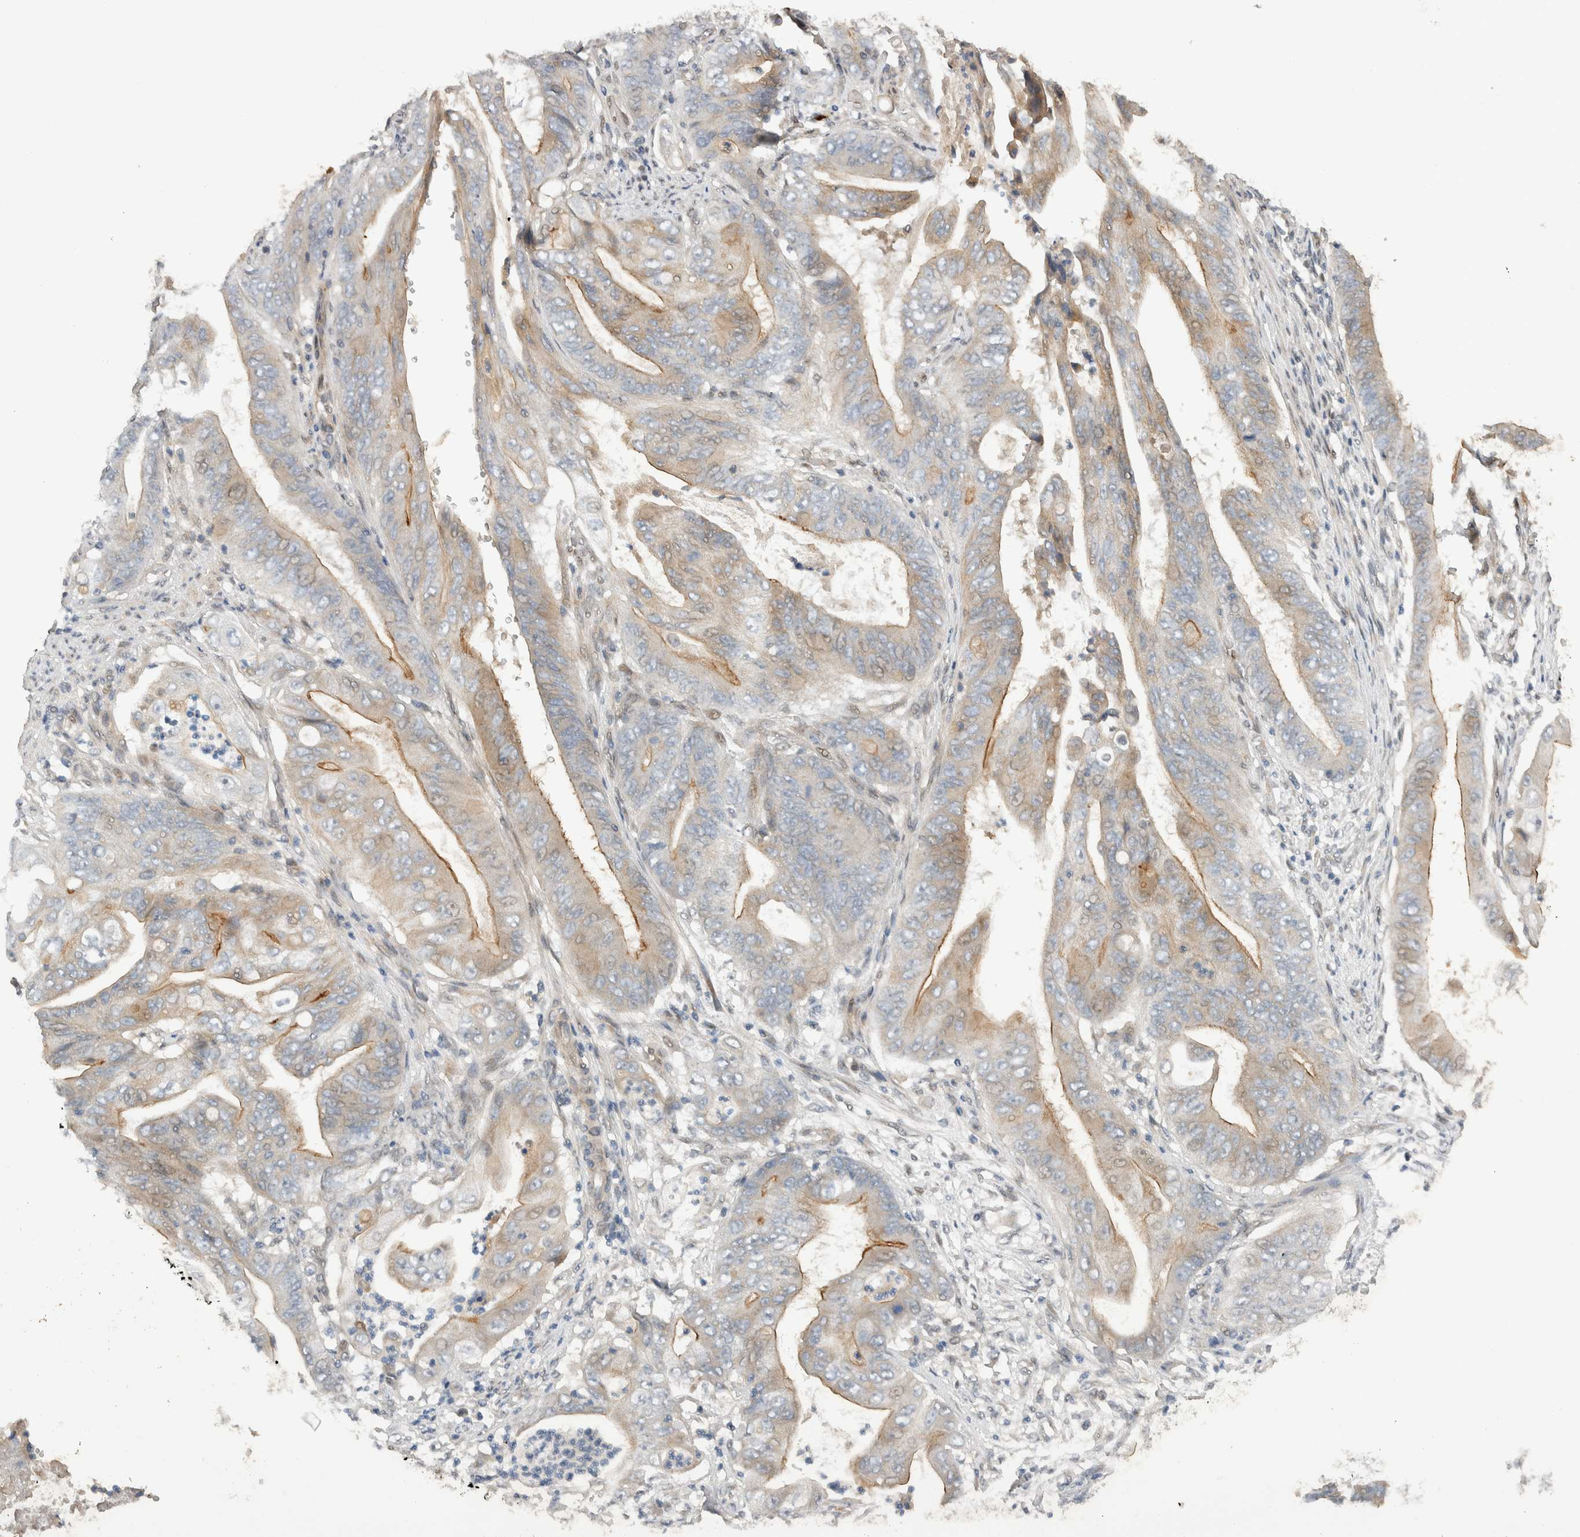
{"staining": {"intensity": "weak", "quantity": "25%-75%", "location": "cytoplasmic/membranous"}, "tissue": "stomach cancer", "cell_type": "Tumor cells", "image_type": "cancer", "snomed": [{"axis": "morphology", "description": "Adenocarcinoma, NOS"}, {"axis": "topography", "description": "Stomach"}], "caption": "Immunohistochemical staining of human stomach cancer (adenocarcinoma) reveals weak cytoplasmic/membranous protein expression in about 25%-75% of tumor cells.", "gene": "CYSRT1", "patient": {"sex": "female", "age": 73}}